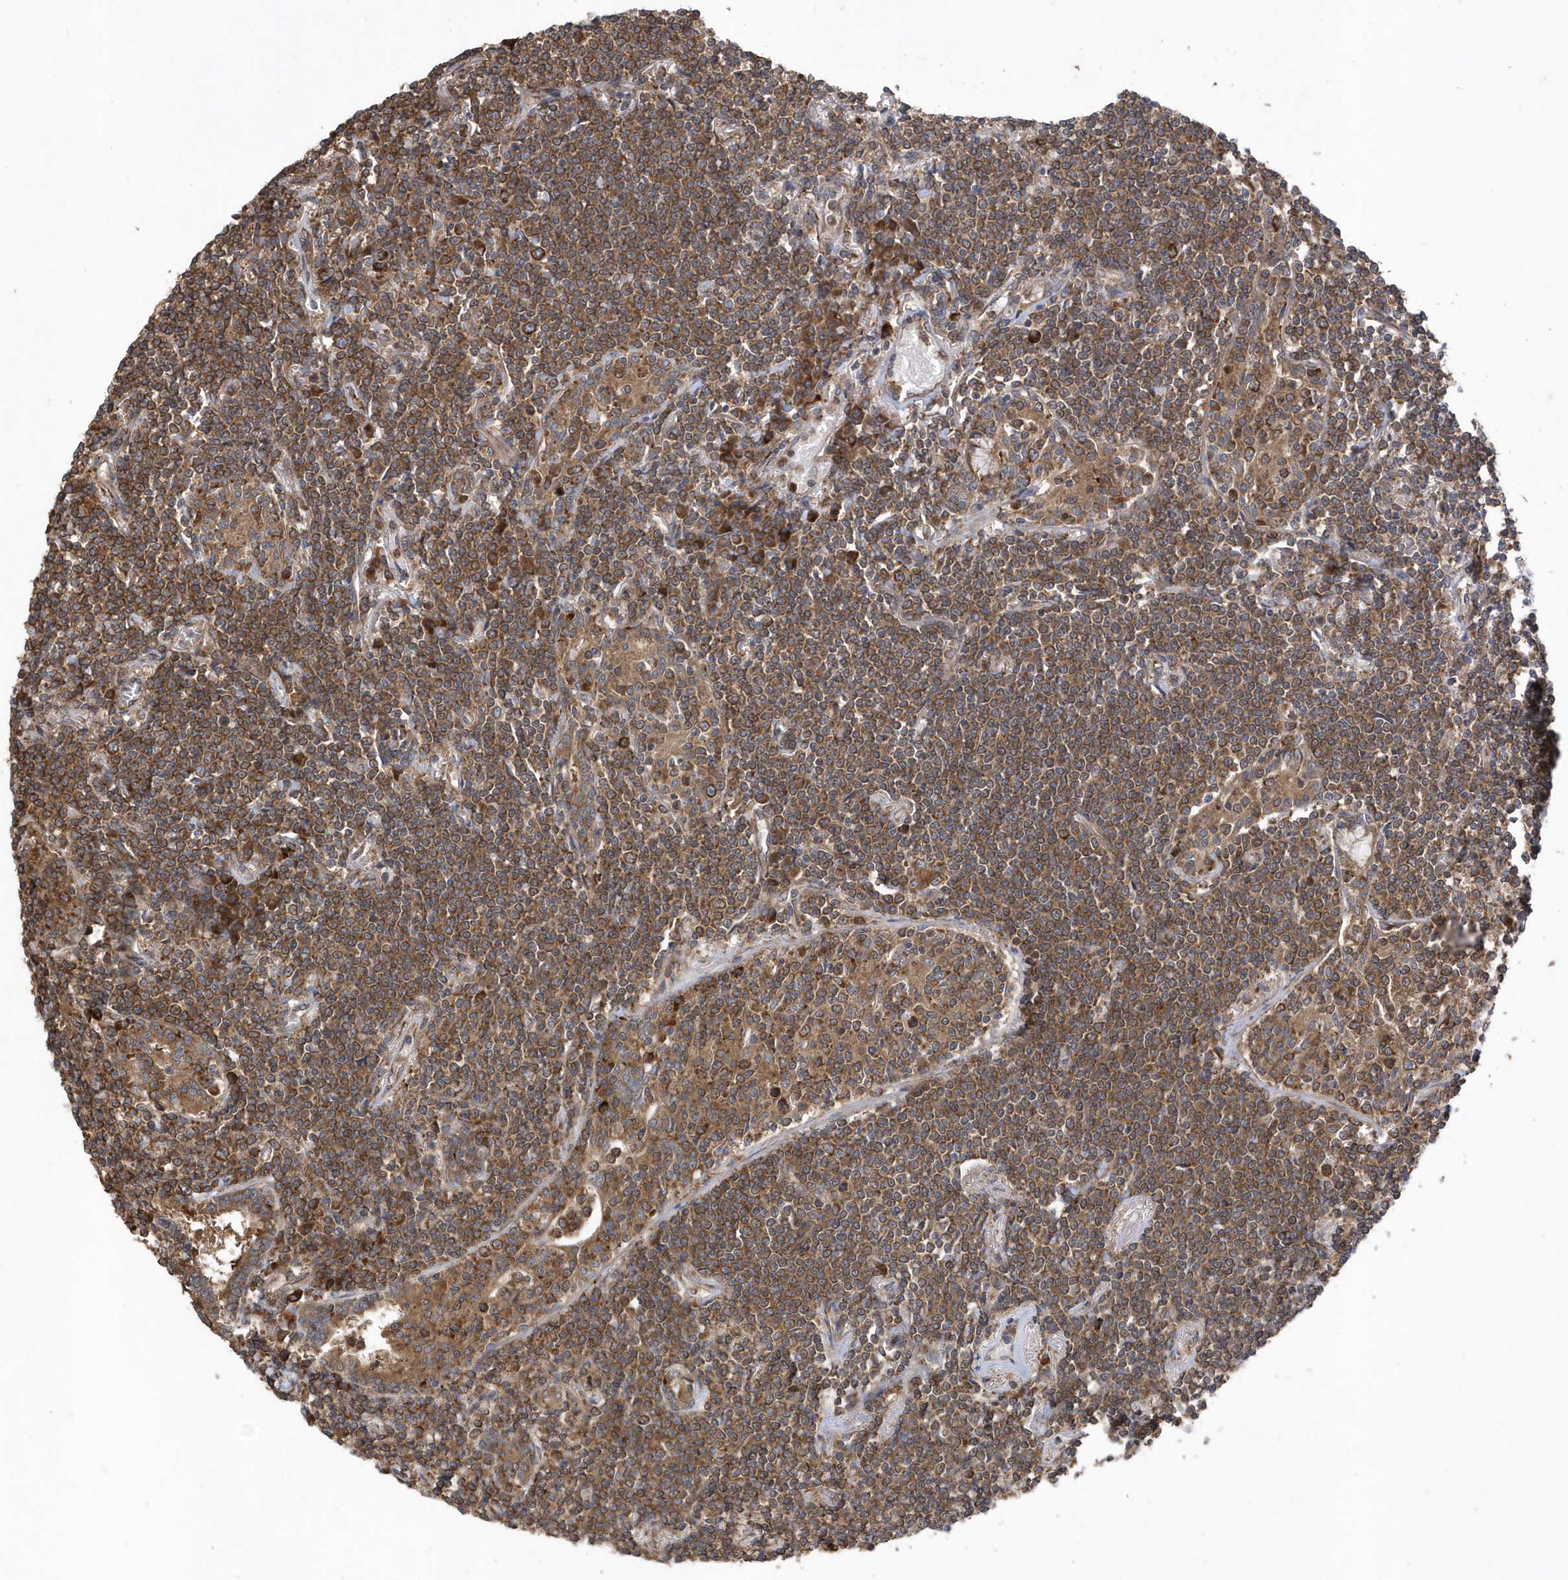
{"staining": {"intensity": "strong", "quantity": ">75%", "location": "cytoplasmic/membranous"}, "tissue": "lymphoma", "cell_type": "Tumor cells", "image_type": "cancer", "snomed": [{"axis": "morphology", "description": "Malignant lymphoma, non-Hodgkin's type, Low grade"}, {"axis": "topography", "description": "Lung"}], "caption": "High-power microscopy captured an immunohistochemistry image of lymphoma, revealing strong cytoplasmic/membranous staining in approximately >75% of tumor cells. (DAB IHC with brightfield microscopy, high magnification).", "gene": "WASHC5", "patient": {"sex": "female", "age": 71}}